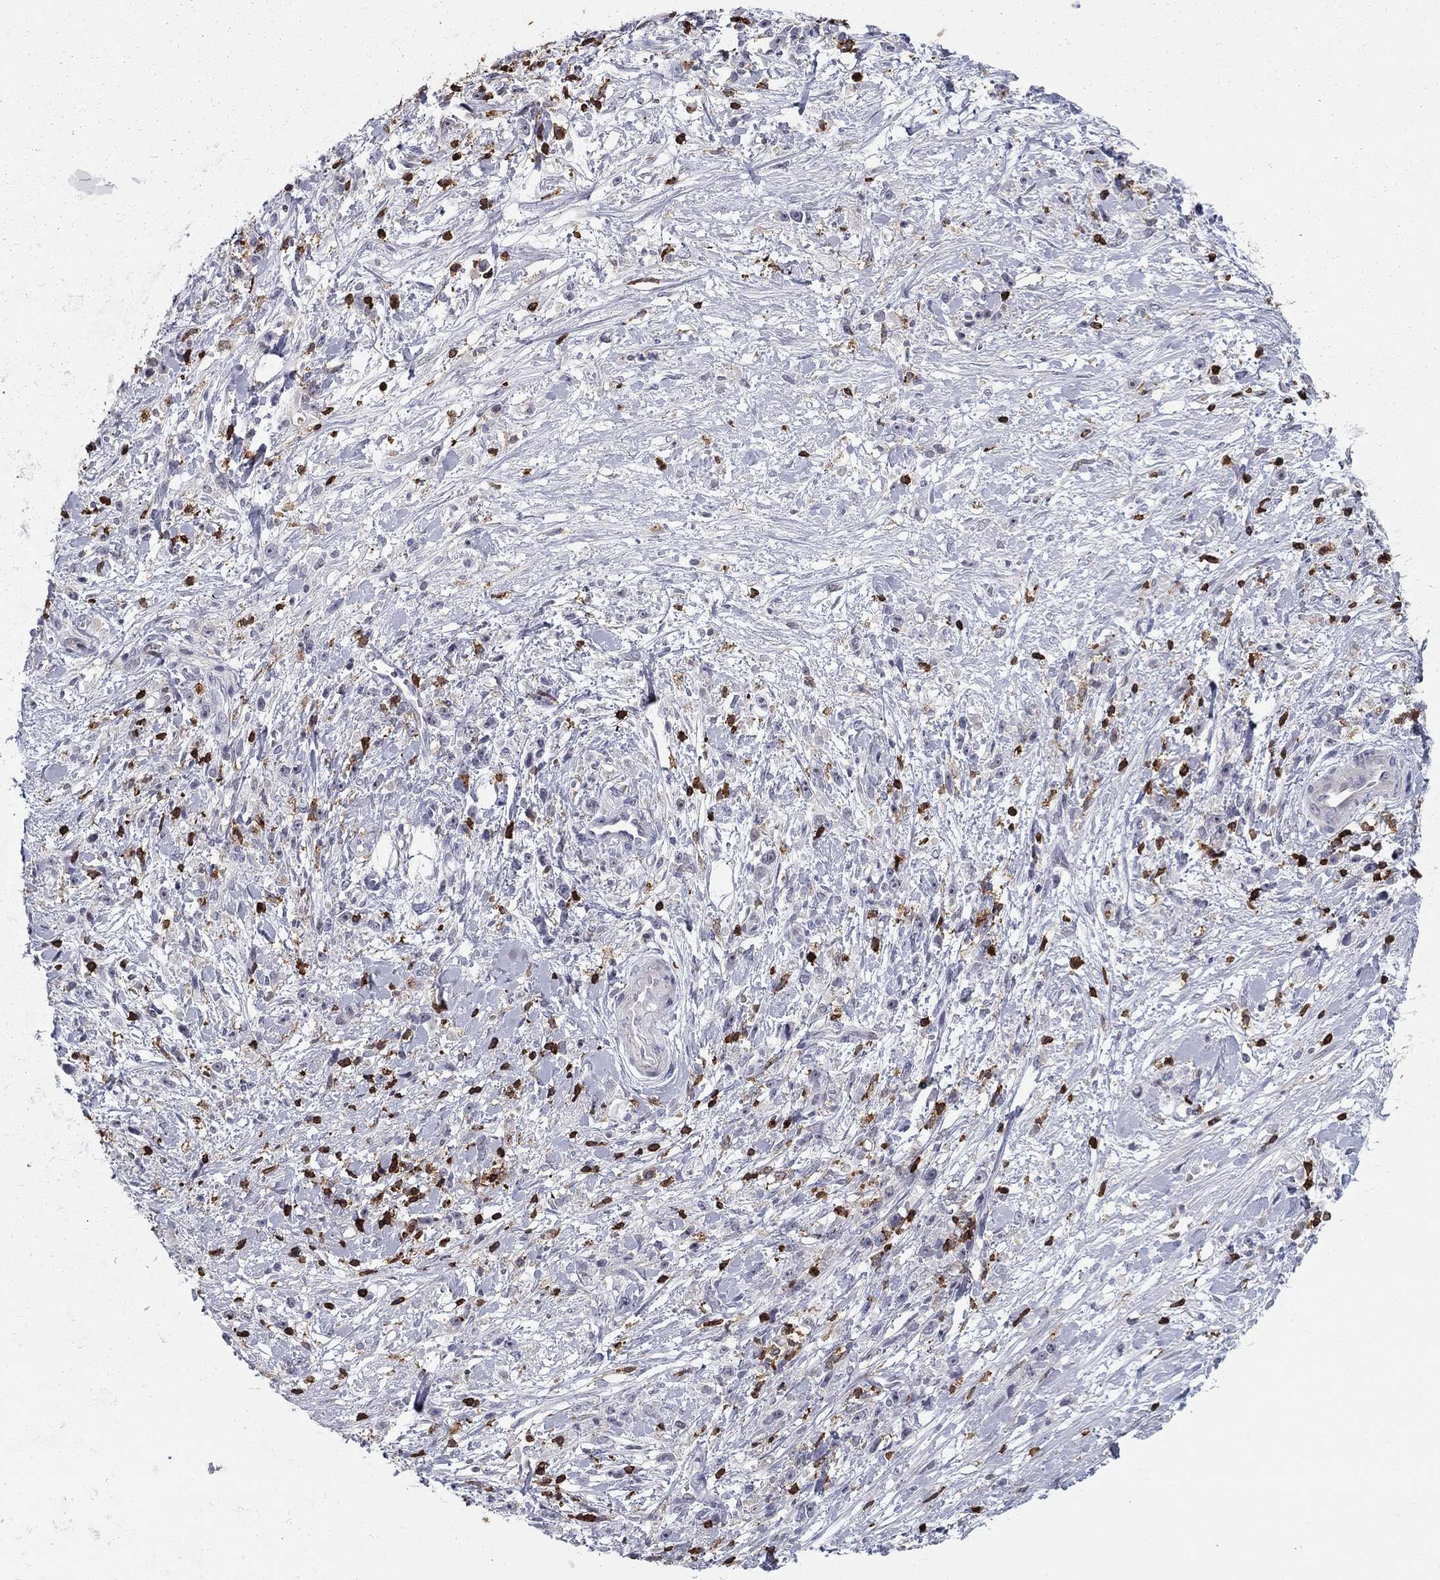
{"staining": {"intensity": "negative", "quantity": "none", "location": "none"}, "tissue": "stomach cancer", "cell_type": "Tumor cells", "image_type": "cancer", "snomed": [{"axis": "morphology", "description": "Adenocarcinoma, NOS"}, {"axis": "topography", "description": "Stomach"}], "caption": "Tumor cells show no significant protein expression in stomach adenocarcinoma.", "gene": "ARHGAP27", "patient": {"sex": "female", "age": 59}}